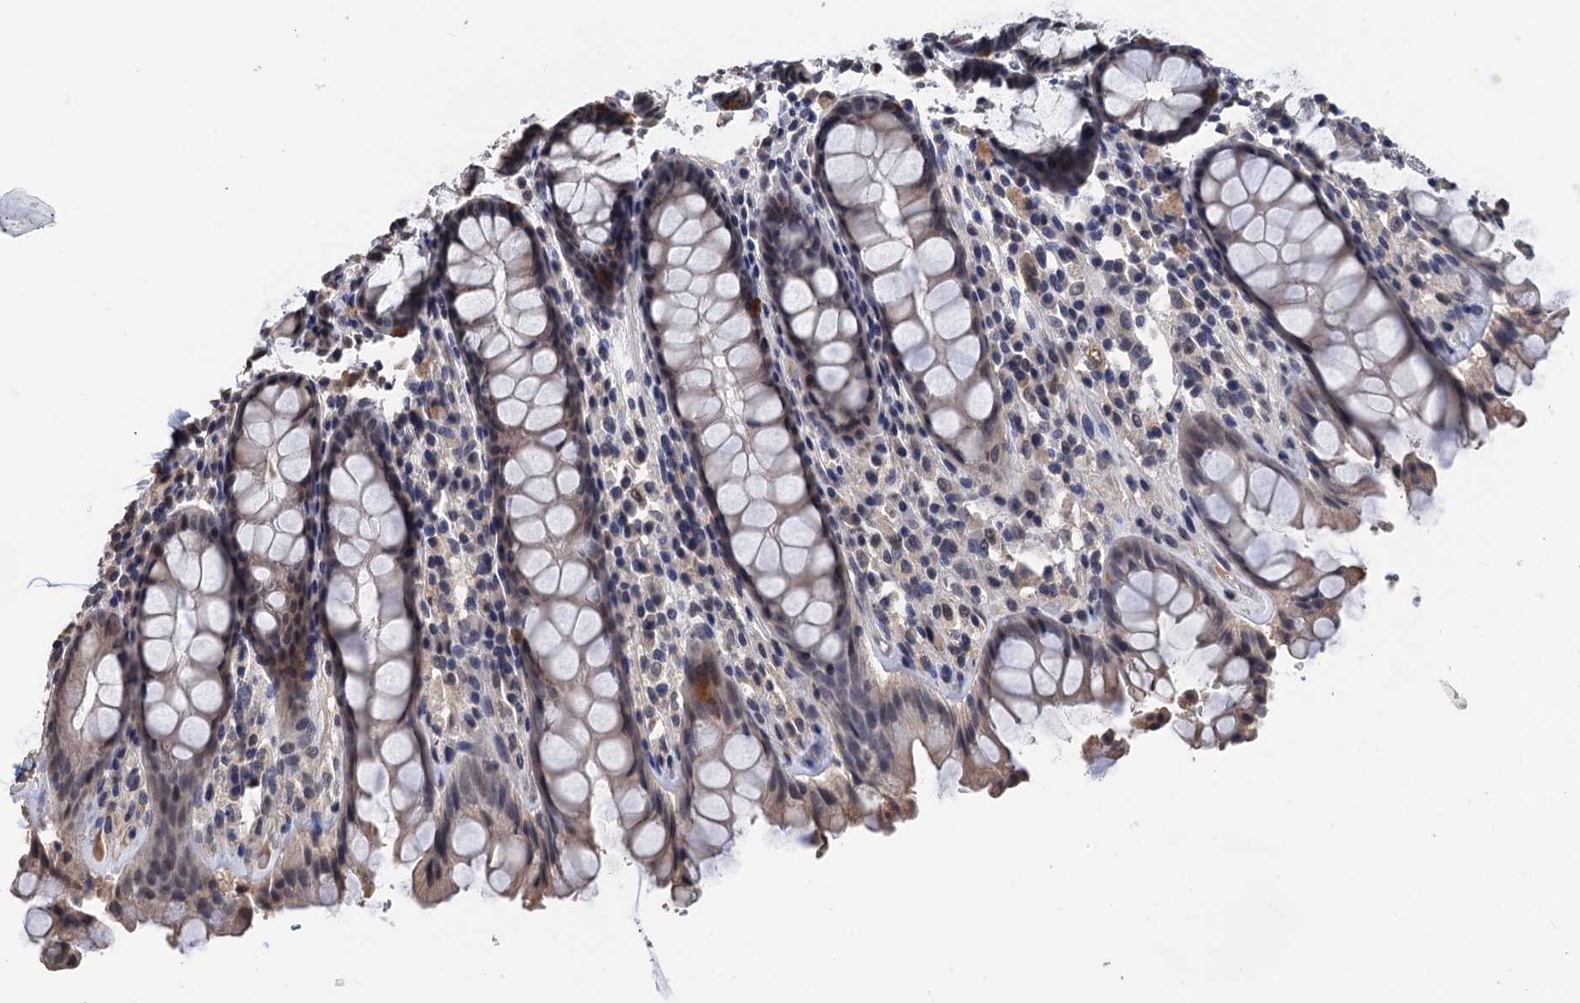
{"staining": {"intensity": "weak", "quantity": "<25%", "location": "cytoplasmic/membranous"}, "tissue": "rectum", "cell_type": "Glandular cells", "image_type": "normal", "snomed": [{"axis": "morphology", "description": "Normal tissue, NOS"}, {"axis": "topography", "description": "Rectum"}], "caption": "This is an immunohistochemistry (IHC) histopathology image of unremarkable rectum. There is no expression in glandular cells.", "gene": "ART5", "patient": {"sex": "male", "age": 64}}